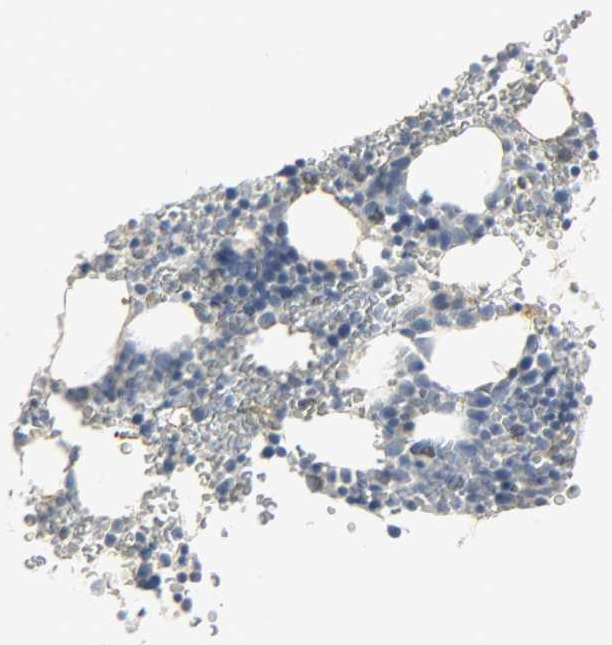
{"staining": {"intensity": "moderate", "quantity": "<25%", "location": "cytoplasmic/membranous,nuclear"}, "tissue": "bone marrow", "cell_type": "Hematopoietic cells", "image_type": "normal", "snomed": [{"axis": "morphology", "description": "Normal tissue, NOS"}, {"axis": "morphology", "description": "Inflammation, NOS"}, {"axis": "topography", "description": "Bone marrow"}], "caption": "IHC photomicrograph of benign bone marrow: human bone marrow stained using immunohistochemistry demonstrates low levels of moderate protein expression localized specifically in the cytoplasmic/membranous,nuclear of hematopoietic cells, appearing as a cytoplasmic/membranous,nuclear brown color.", "gene": "CAMK4", "patient": {"sex": "male", "age": 22}}